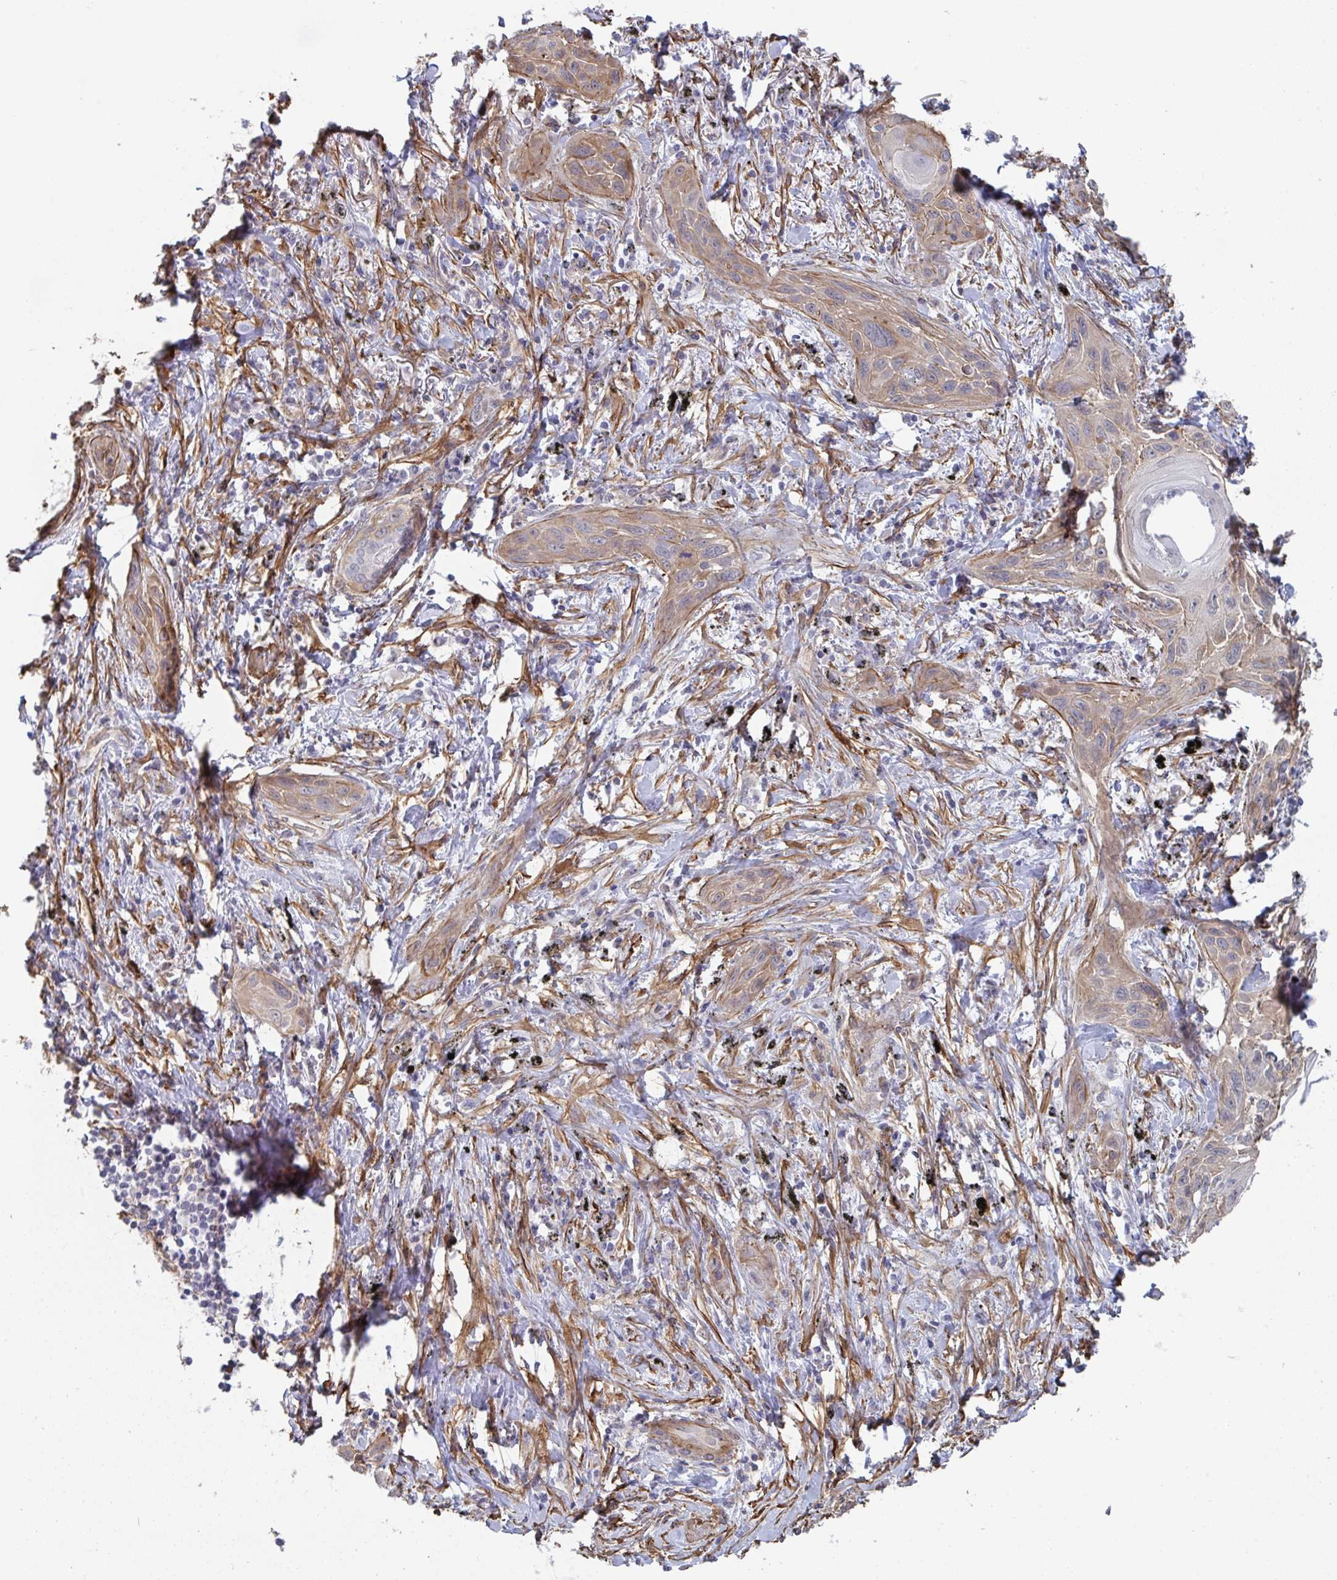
{"staining": {"intensity": "moderate", "quantity": "25%-75%", "location": "cytoplasmic/membranous"}, "tissue": "lung cancer", "cell_type": "Tumor cells", "image_type": "cancer", "snomed": [{"axis": "morphology", "description": "Squamous cell carcinoma, NOS"}, {"axis": "topography", "description": "Lung"}], "caption": "An image showing moderate cytoplasmic/membranous positivity in approximately 25%-75% of tumor cells in lung squamous cell carcinoma, as visualized by brown immunohistochemical staining.", "gene": "NEURL4", "patient": {"sex": "male", "age": 79}}